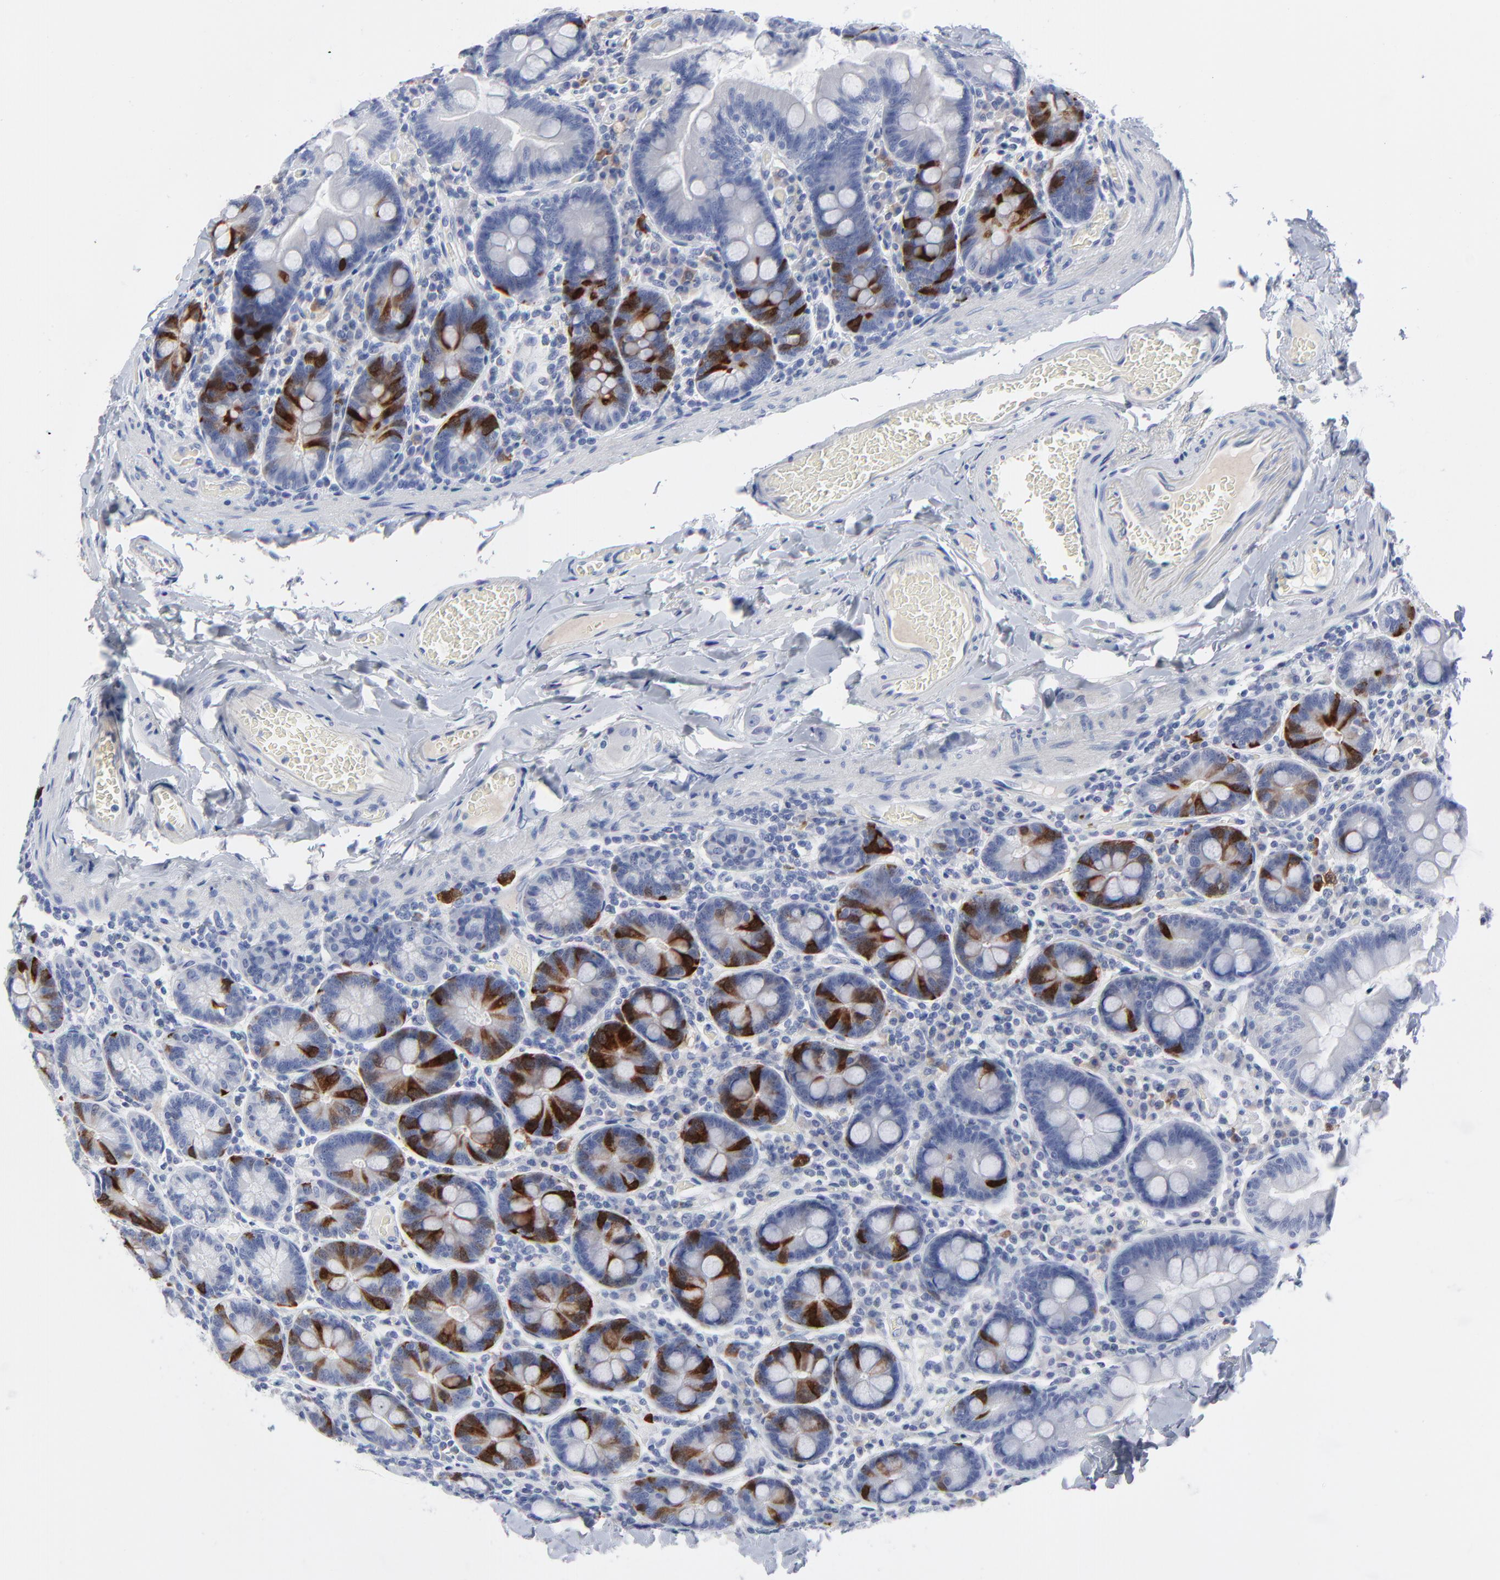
{"staining": {"intensity": "strong", "quantity": "<25%", "location": "cytoplasmic/membranous,nuclear"}, "tissue": "duodenum", "cell_type": "Glandular cells", "image_type": "normal", "snomed": [{"axis": "morphology", "description": "Normal tissue, NOS"}, {"axis": "topography", "description": "Duodenum"}], "caption": "Immunohistochemical staining of normal human duodenum reveals strong cytoplasmic/membranous,nuclear protein expression in about <25% of glandular cells.", "gene": "CDK1", "patient": {"sex": "male", "age": 66}}